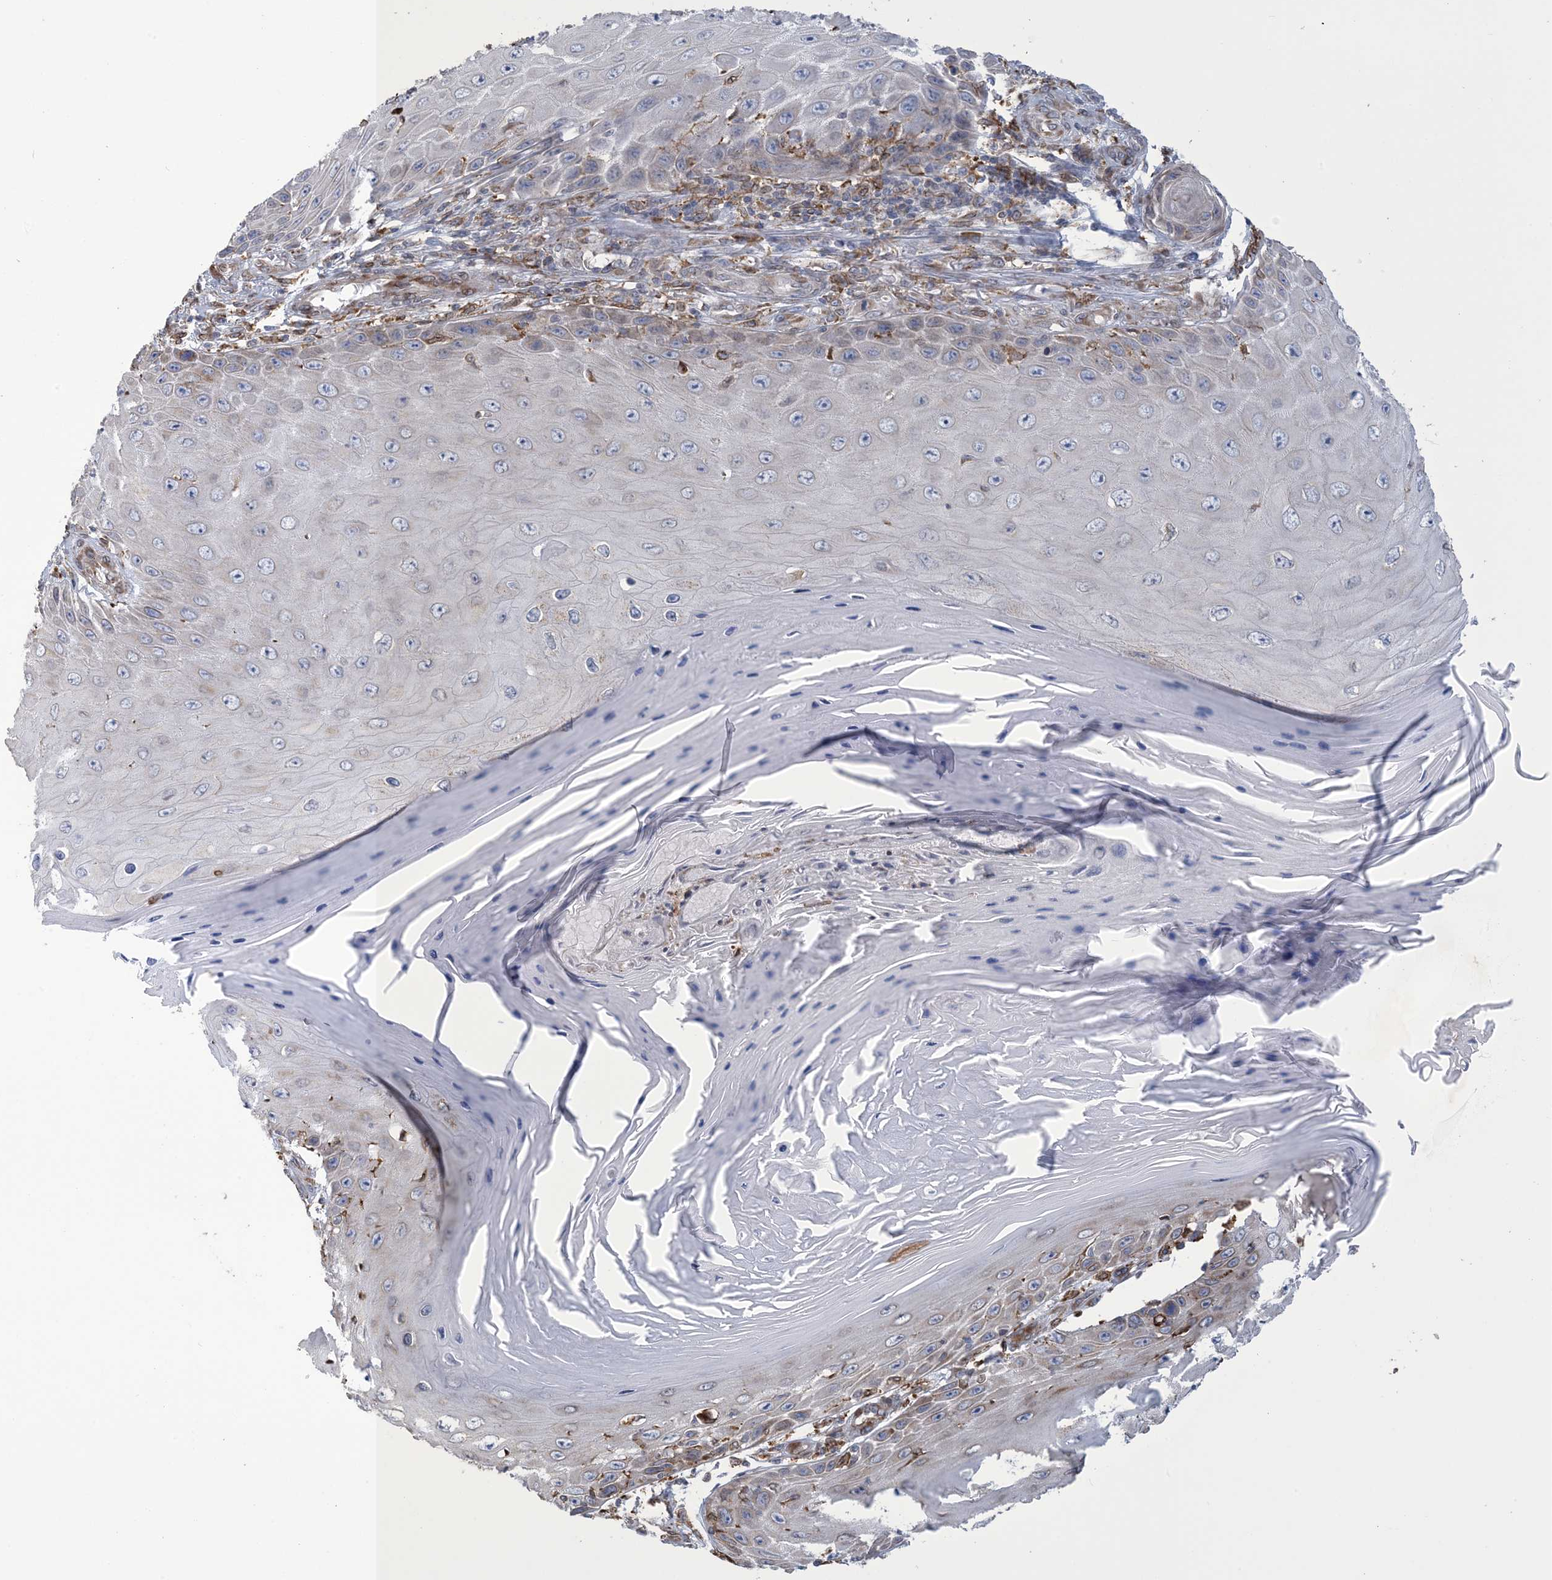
{"staining": {"intensity": "weak", "quantity": "<25%", "location": "cytoplasmic/membranous"}, "tissue": "skin cancer", "cell_type": "Tumor cells", "image_type": "cancer", "snomed": [{"axis": "morphology", "description": "Squamous cell carcinoma, NOS"}, {"axis": "topography", "description": "Skin"}], "caption": "Micrograph shows no protein positivity in tumor cells of squamous cell carcinoma (skin) tissue.", "gene": "SHANK1", "patient": {"sex": "female", "age": 73}}